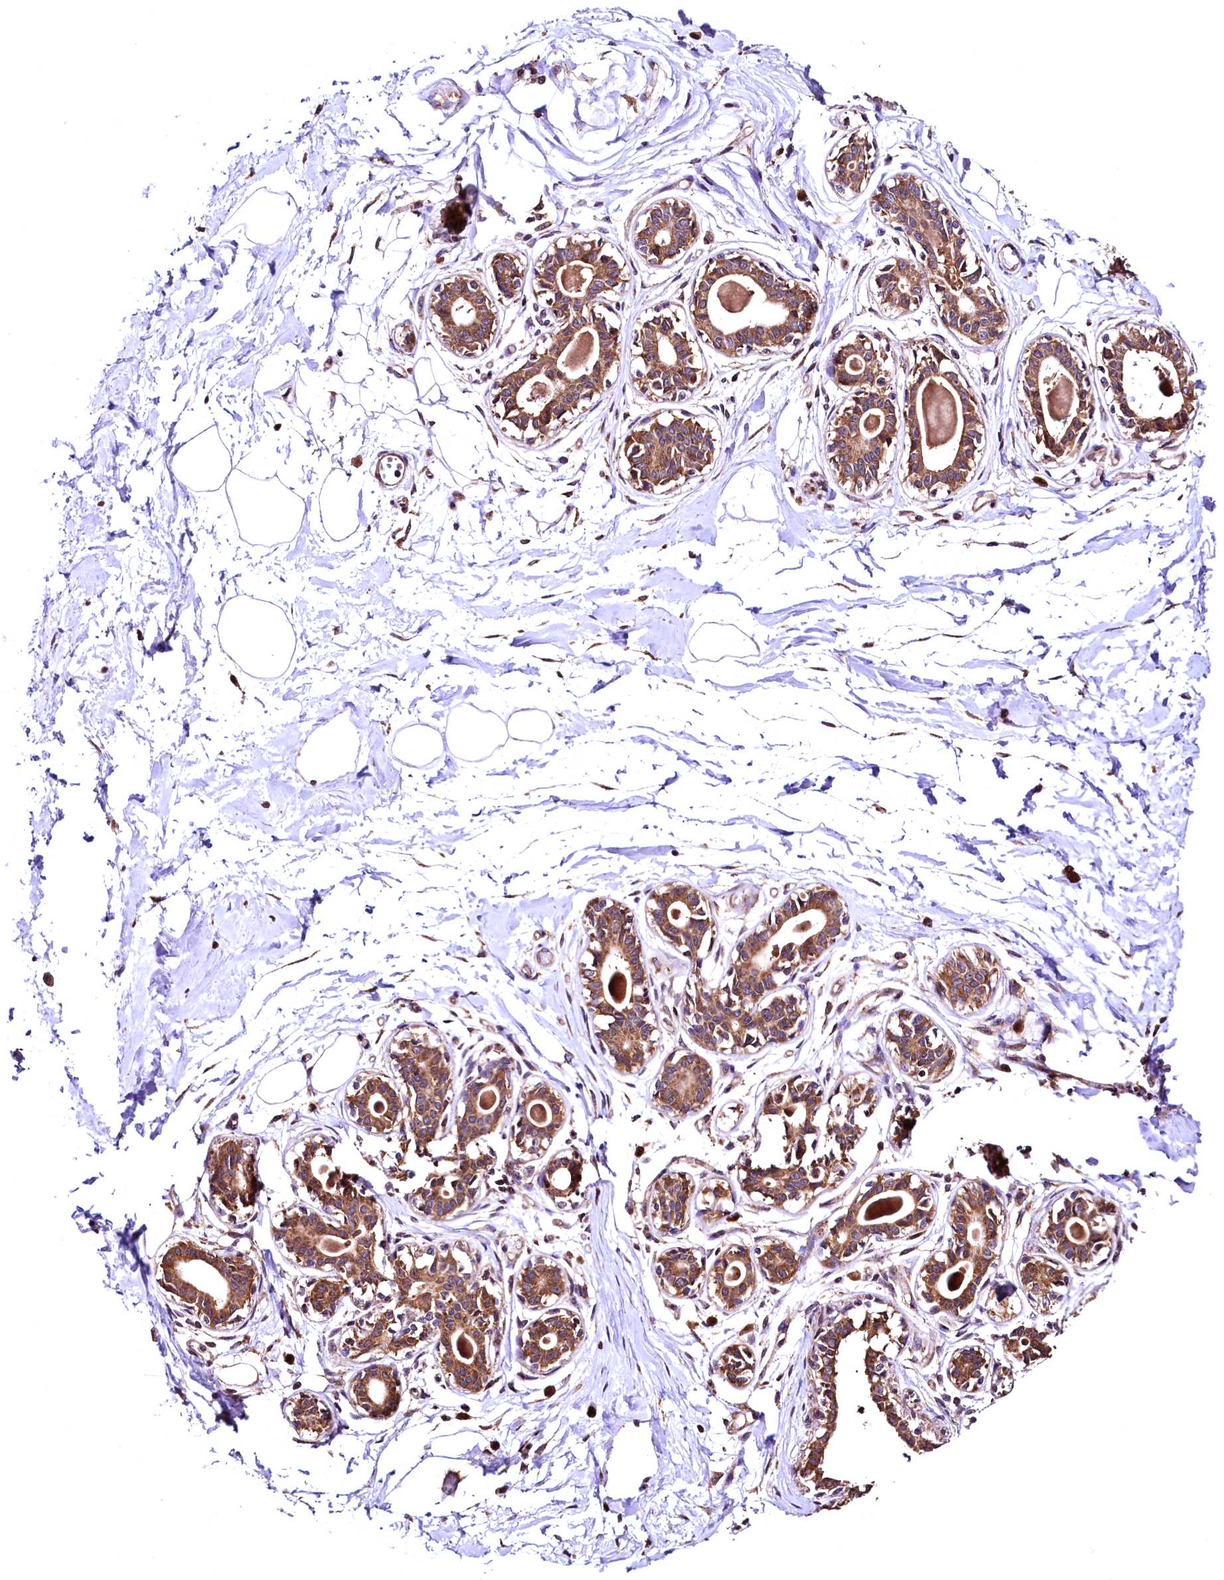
{"staining": {"intensity": "moderate", "quantity": "25%-75%", "location": "cytoplasmic/membranous"}, "tissue": "breast", "cell_type": "Adipocytes", "image_type": "normal", "snomed": [{"axis": "morphology", "description": "Normal tissue, NOS"}, {"axis": "topography", "description": "Breast"}], "caption": "Breast stained for a protein (brown) demonstrates moderate cytoplasmic/membranous positive positivity in about 25%-75% of adipocytes.", "gene": "LRSAM1", "patient": {"sex": "female", "age": 45}}